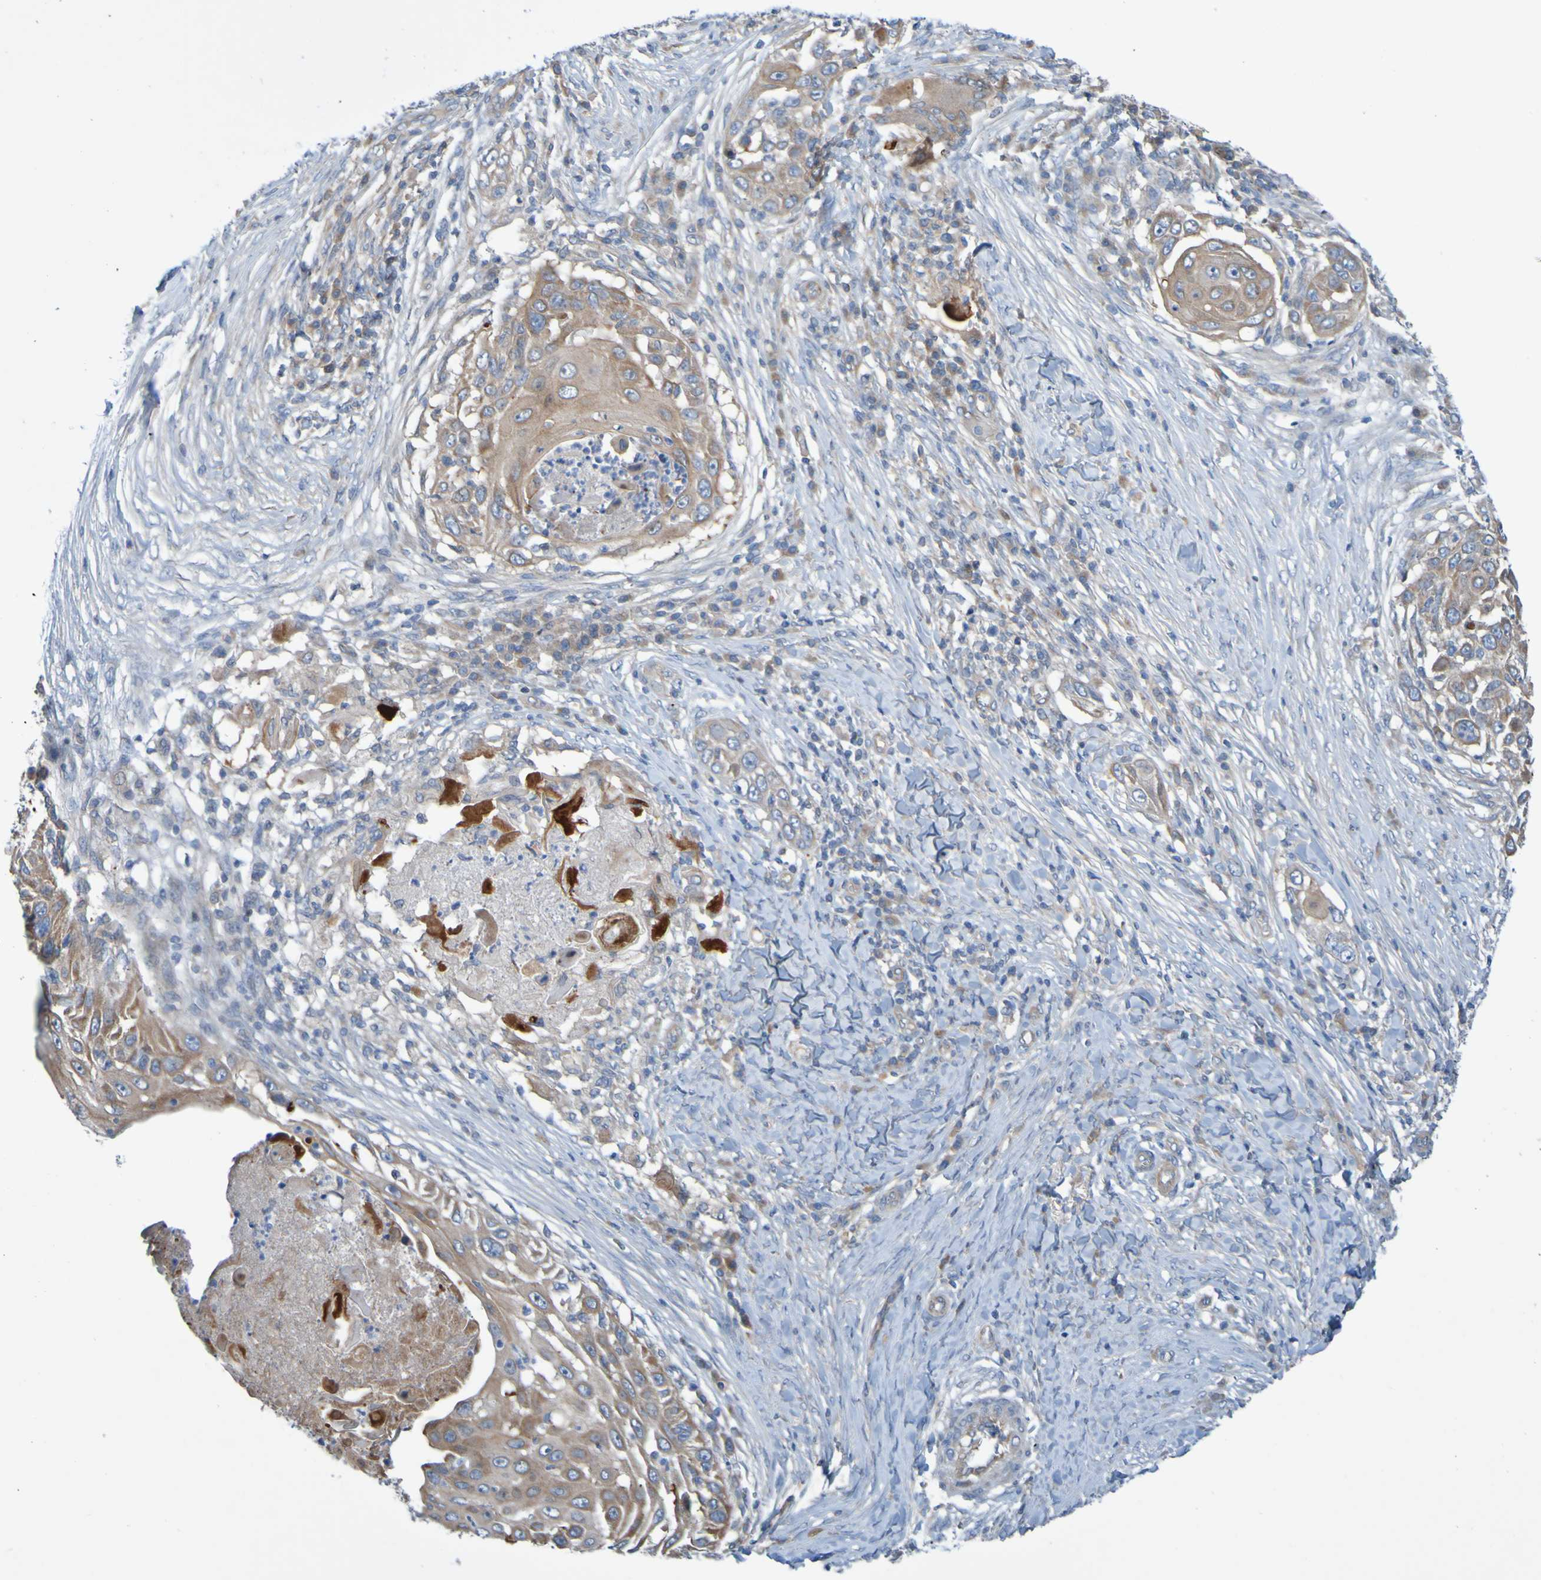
{"staining": {"intensity": "moderate", "quantity": ">75%", "location": "cytoplasmic/membranous"}, "tissue": "skin cancer", "cell_type": "Tumor cells", "image_type": "cancer", "snomed": [{"axis": "morphology", "description": "Squamous cell carcinoma, NOS"}, {"axis": "topography", "description": "Skin"}], "caption": "Immunohistochemistry (DAB) staining of squamous cell carcinoma (skin) shows moderate cytoplasmic/membranous protein positivity in about >75% of tumor cells. (DAB (3,3'-diaminobenzidine) = brown stain, brightfield microscopy at high magnification).", "gene": "NPRL3", "patient": {"sex": "female", "age": 44}}